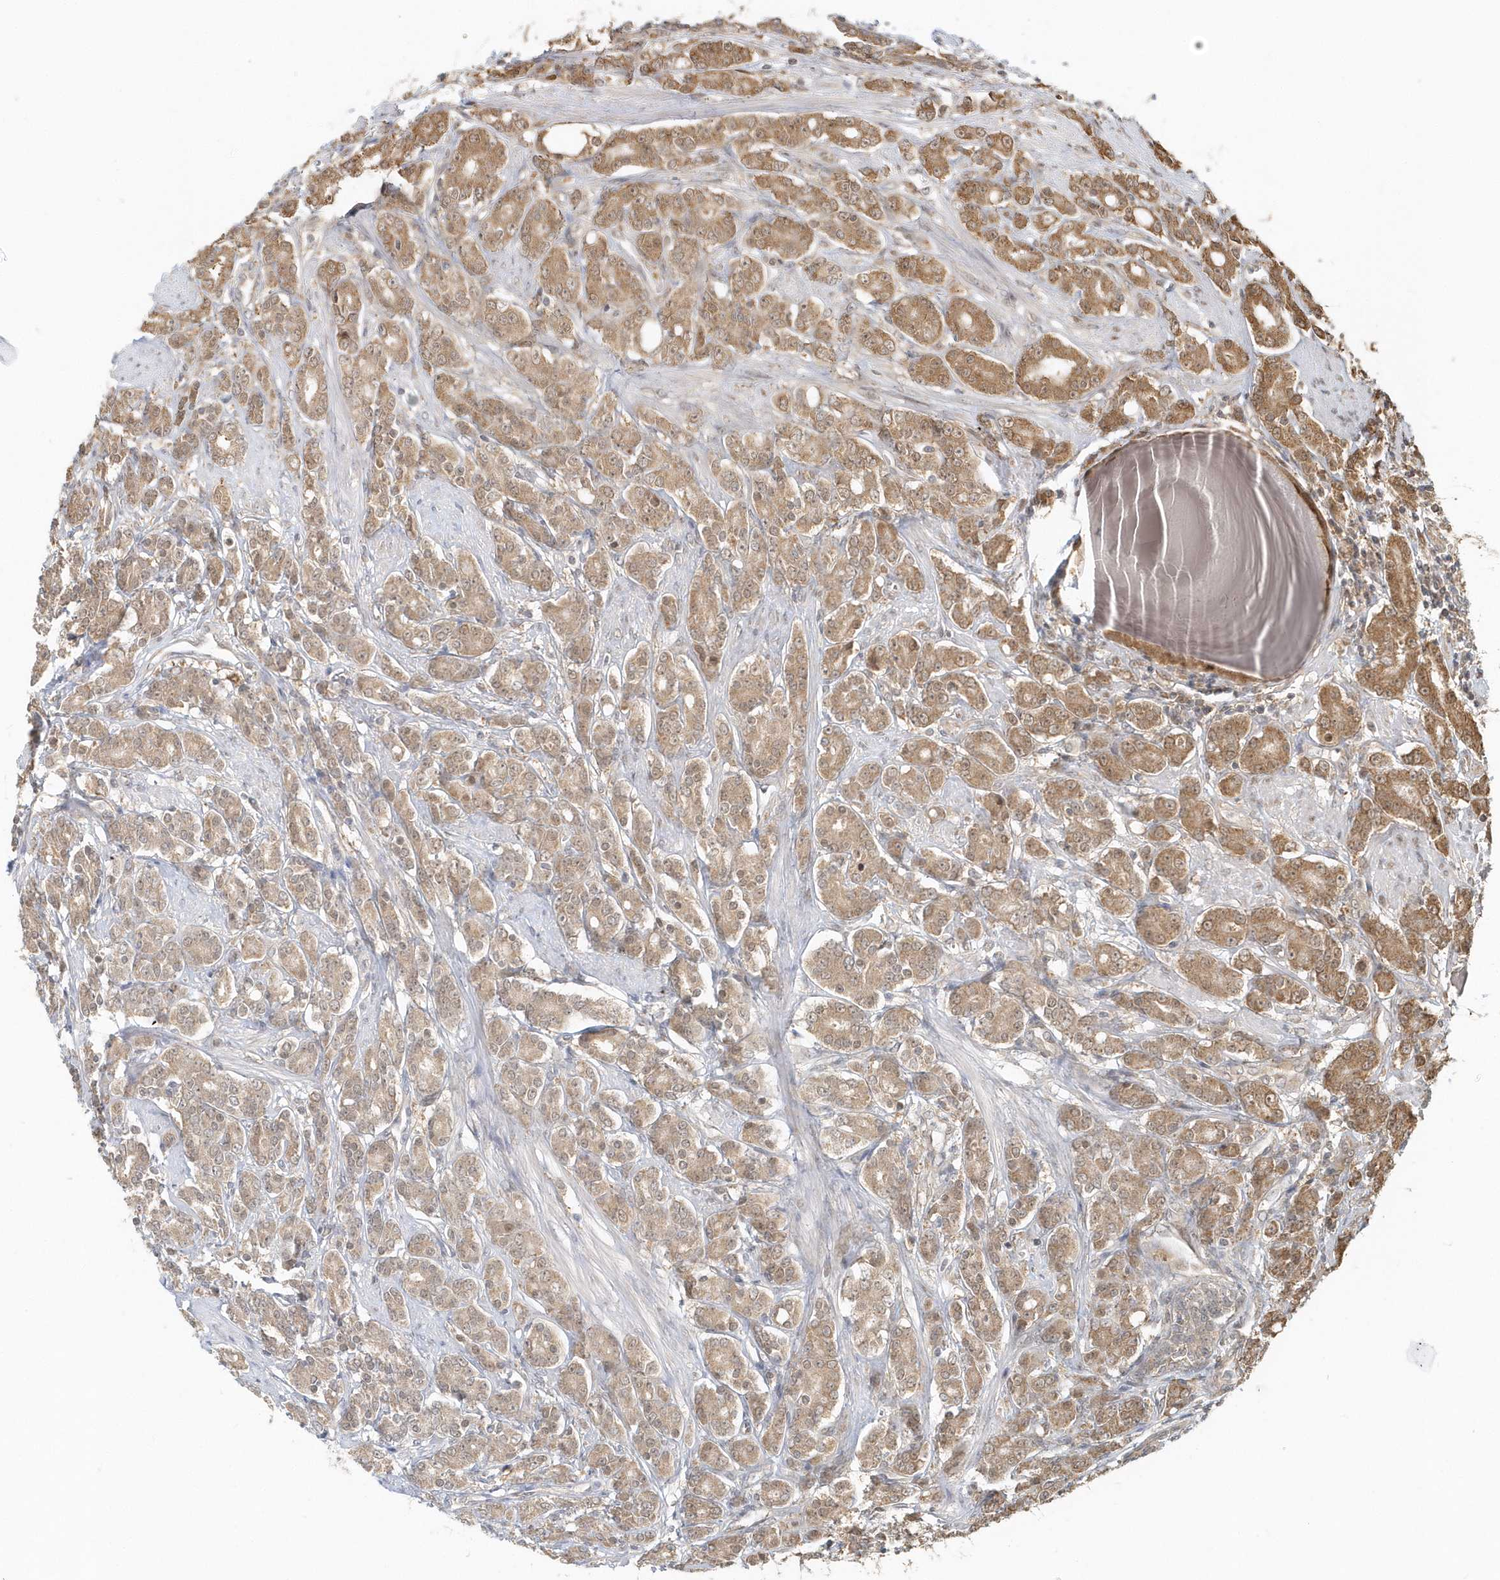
{"staining": {"intensity": "moderate", "quantity": ">75%", "location": "cytoplasmic/membranous"}, "tissue": "prostate cancer", "cell_type": "Tumor cells", "image_type": "cancer", "snomed": [{"axis": "morphology", "description": "Adenocarcinoma, High grade"}, {"axis": "topography", "description": "Prostate"}], "caption": "Protein staining of prostate adenocarcinoma (high-grade) tissue displays moderate cytoplasmic/membranous staining in approximately >75% of tumor cells.", "gene": "PSMD6", "patient": {"sex": "male", "age": 62}}